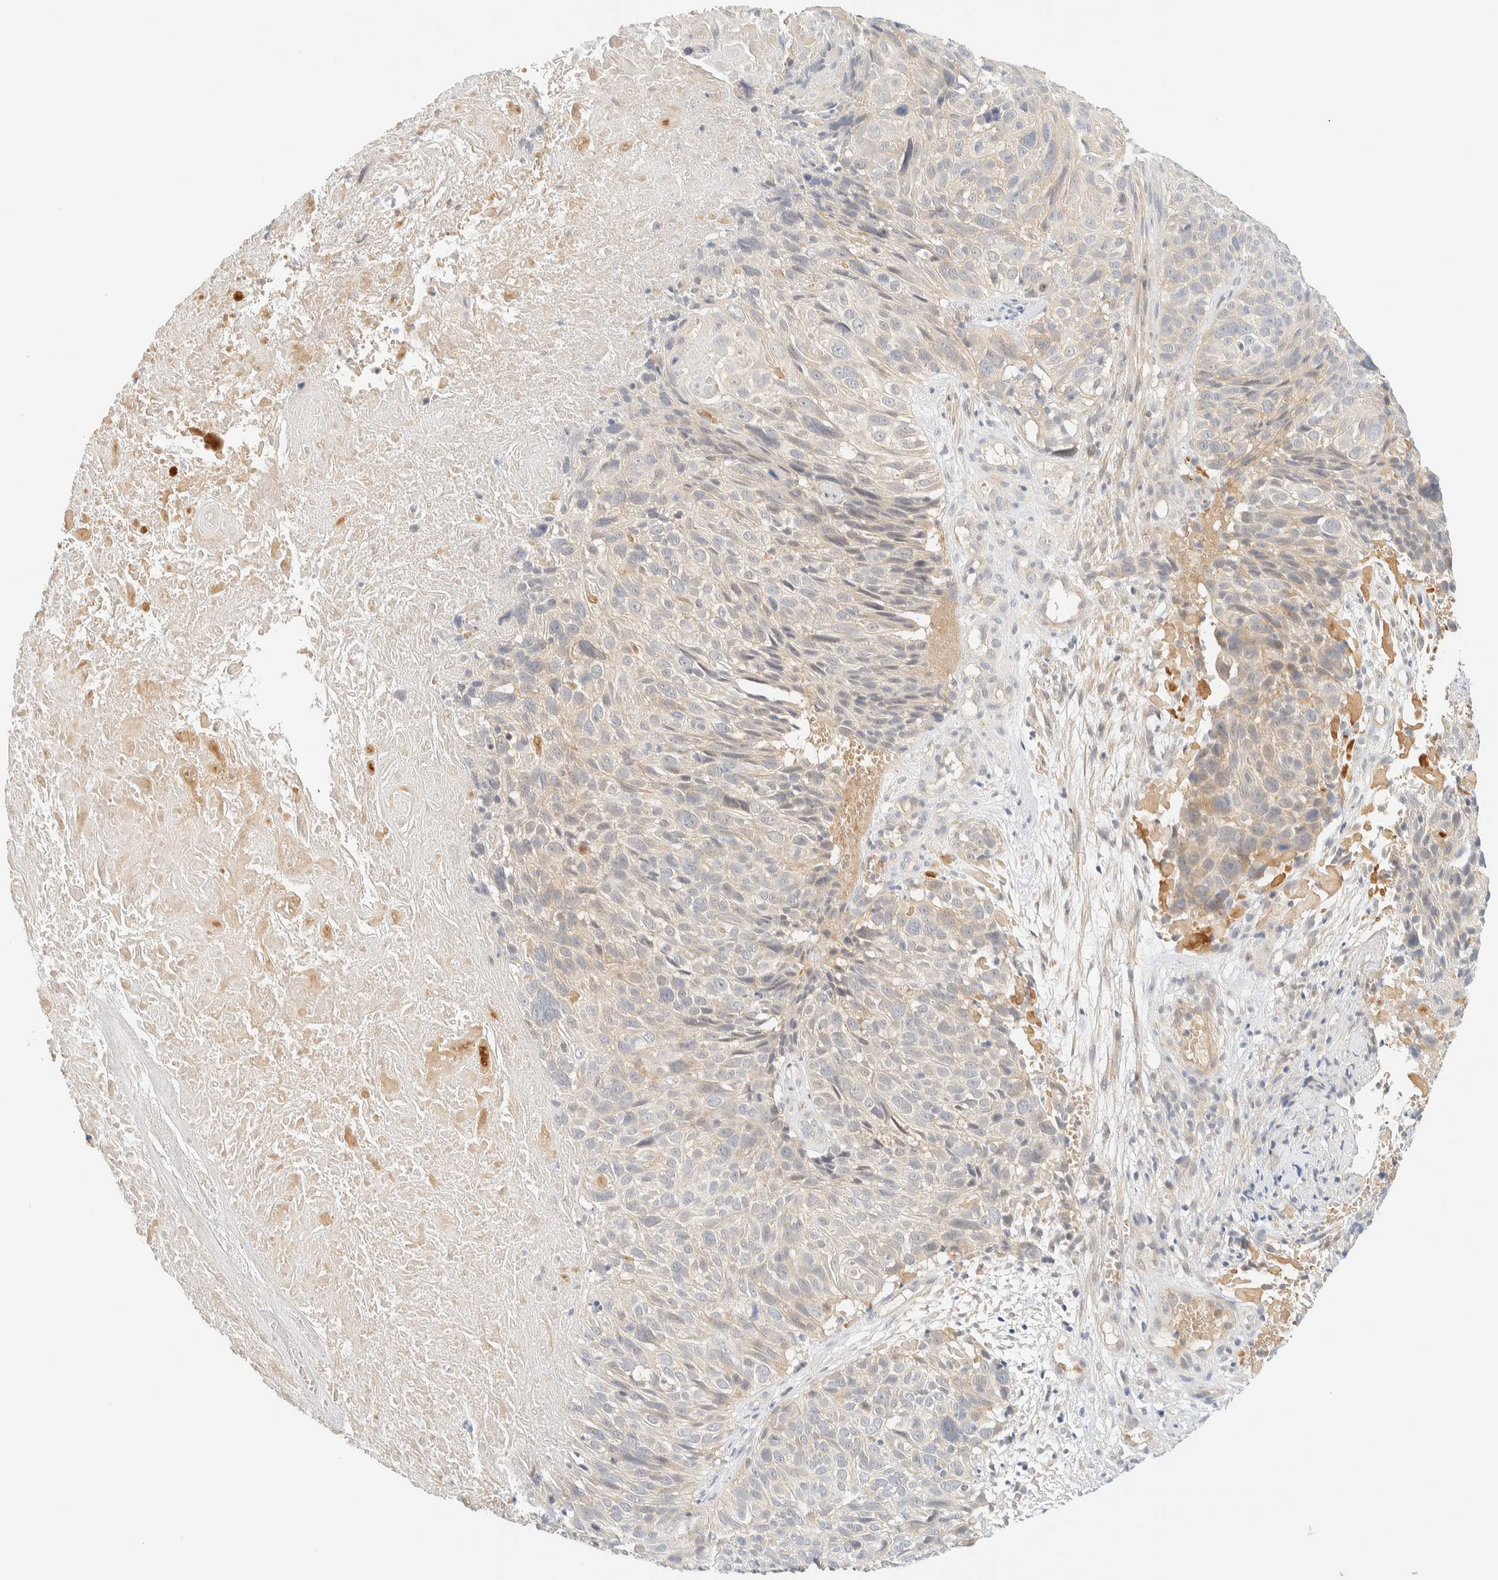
{"staining": {"intensity": "negative", "quantity": "none", "location": "none"}, "tissue": "cervical cancer", "cell_type": "Tumor cells", "image_type": "cancer", "snomed": [{"axis": "morphology", "description": "Squamous cell carcinoma, NOS"}, {"axis": "topography", "description": "Cervix"}], "caption": "DAB immunohistochemical staining of cervical squamous cell carcinoma exhibits no significant staining in tumor cells. Brightfield microscopy of immunohistochemistry (IHC) stained with DAB (3,3'-diaminobenzidine) (brown) and hematoxylin (blue), captured at high magnification.", "gene": "TNK1", "patient": {"sex": "female", "age": 74}}